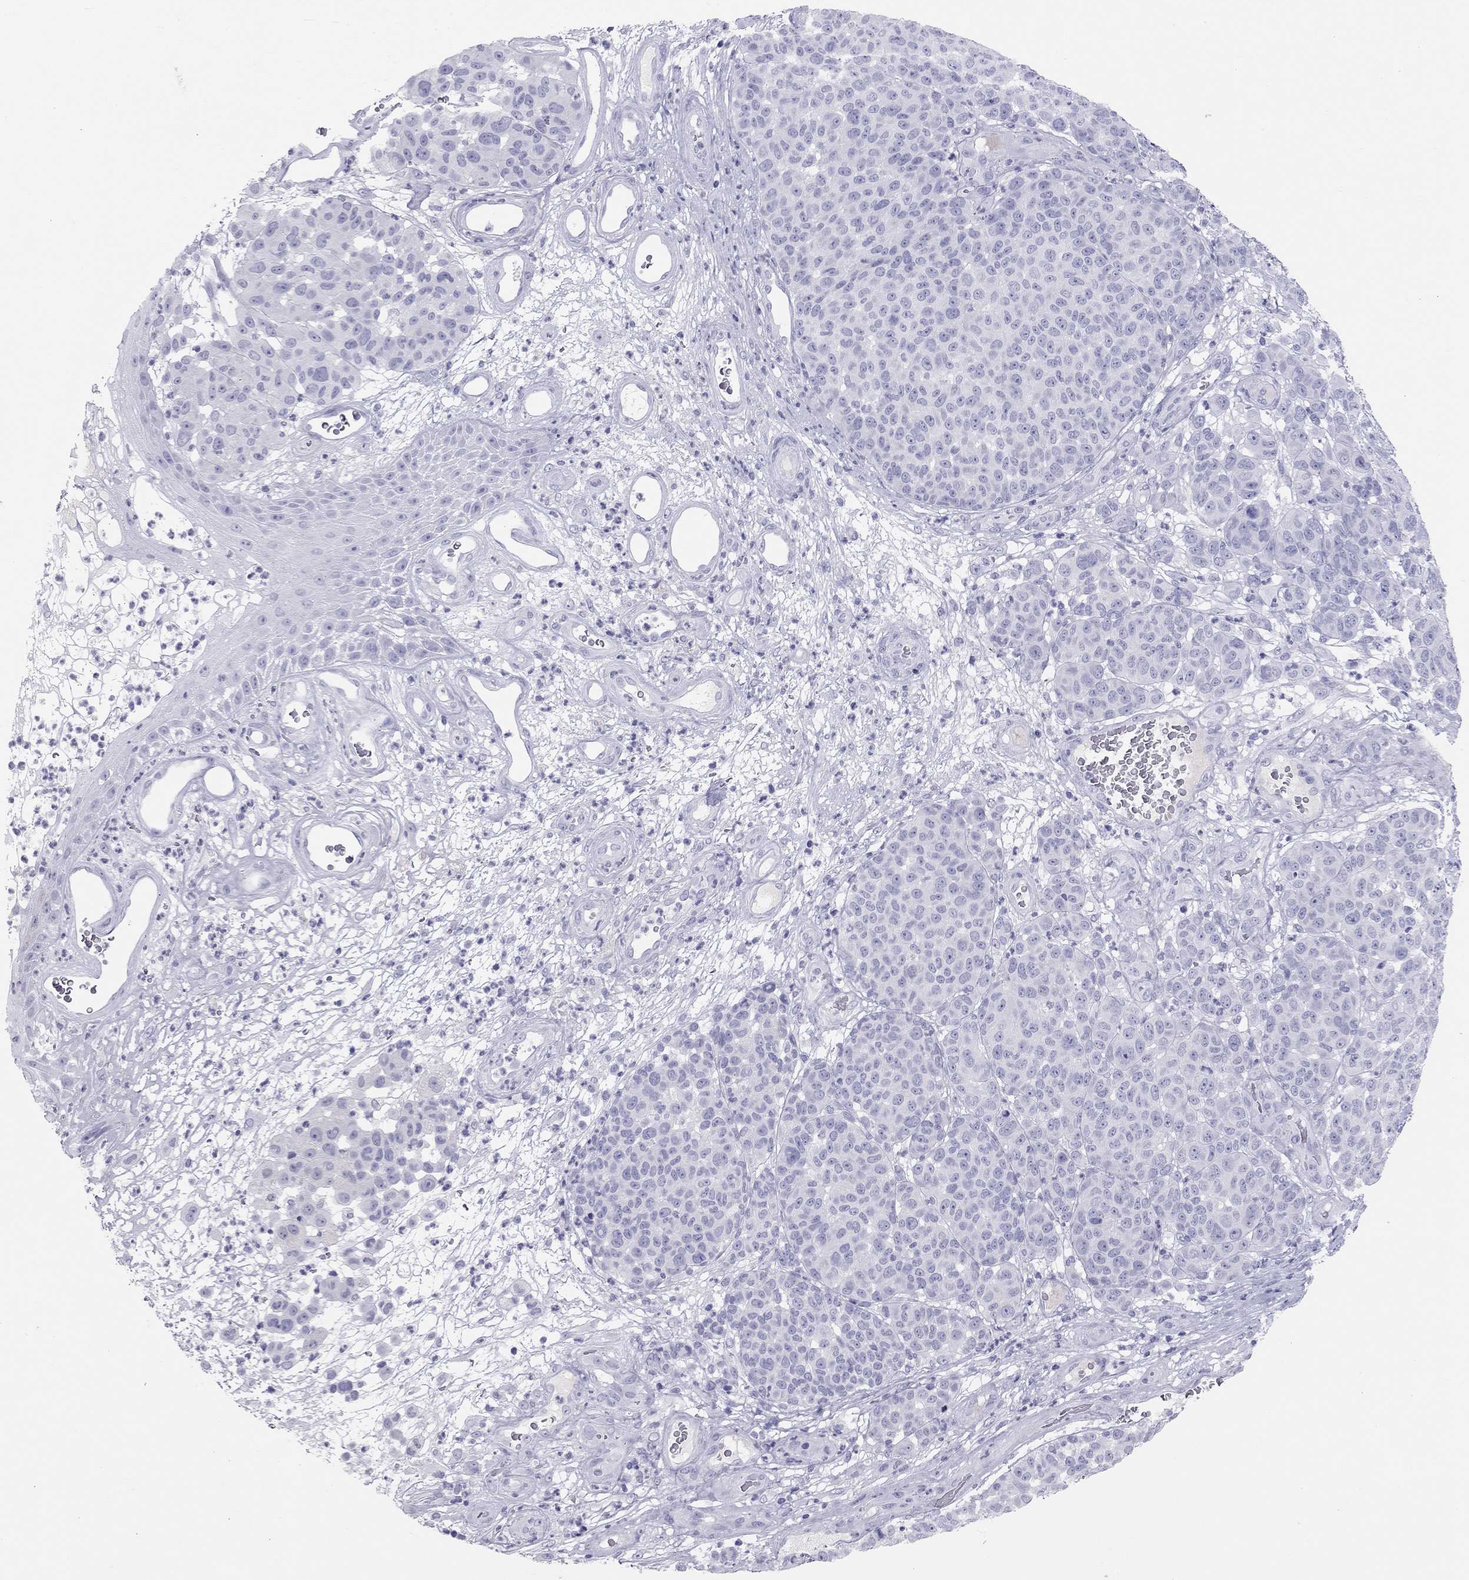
{"staining": {"intensity": "negative", "quantity": "none", "location": "none"}, "tissue": "melanoma", "cell_type": "Tumor cells", "image_type": "cancer", "snomed": [{"axis": "morphology", "description": "Malignant melanoma, NOS"}, {"axis": "topography", "description": "Skin"}], "caption": "A photomicrograph of human malignant melanoma is negative for staining in tumor cells. The staining was performed using DAB (3,3'-diaminobenzidine) to visualize the protein expression in brown, while the nuclei were stained in blue with hematoxylin (Magnification: 20x).", "gene": "KLRG1", "patient": {"sex": "male", "age": 59}}